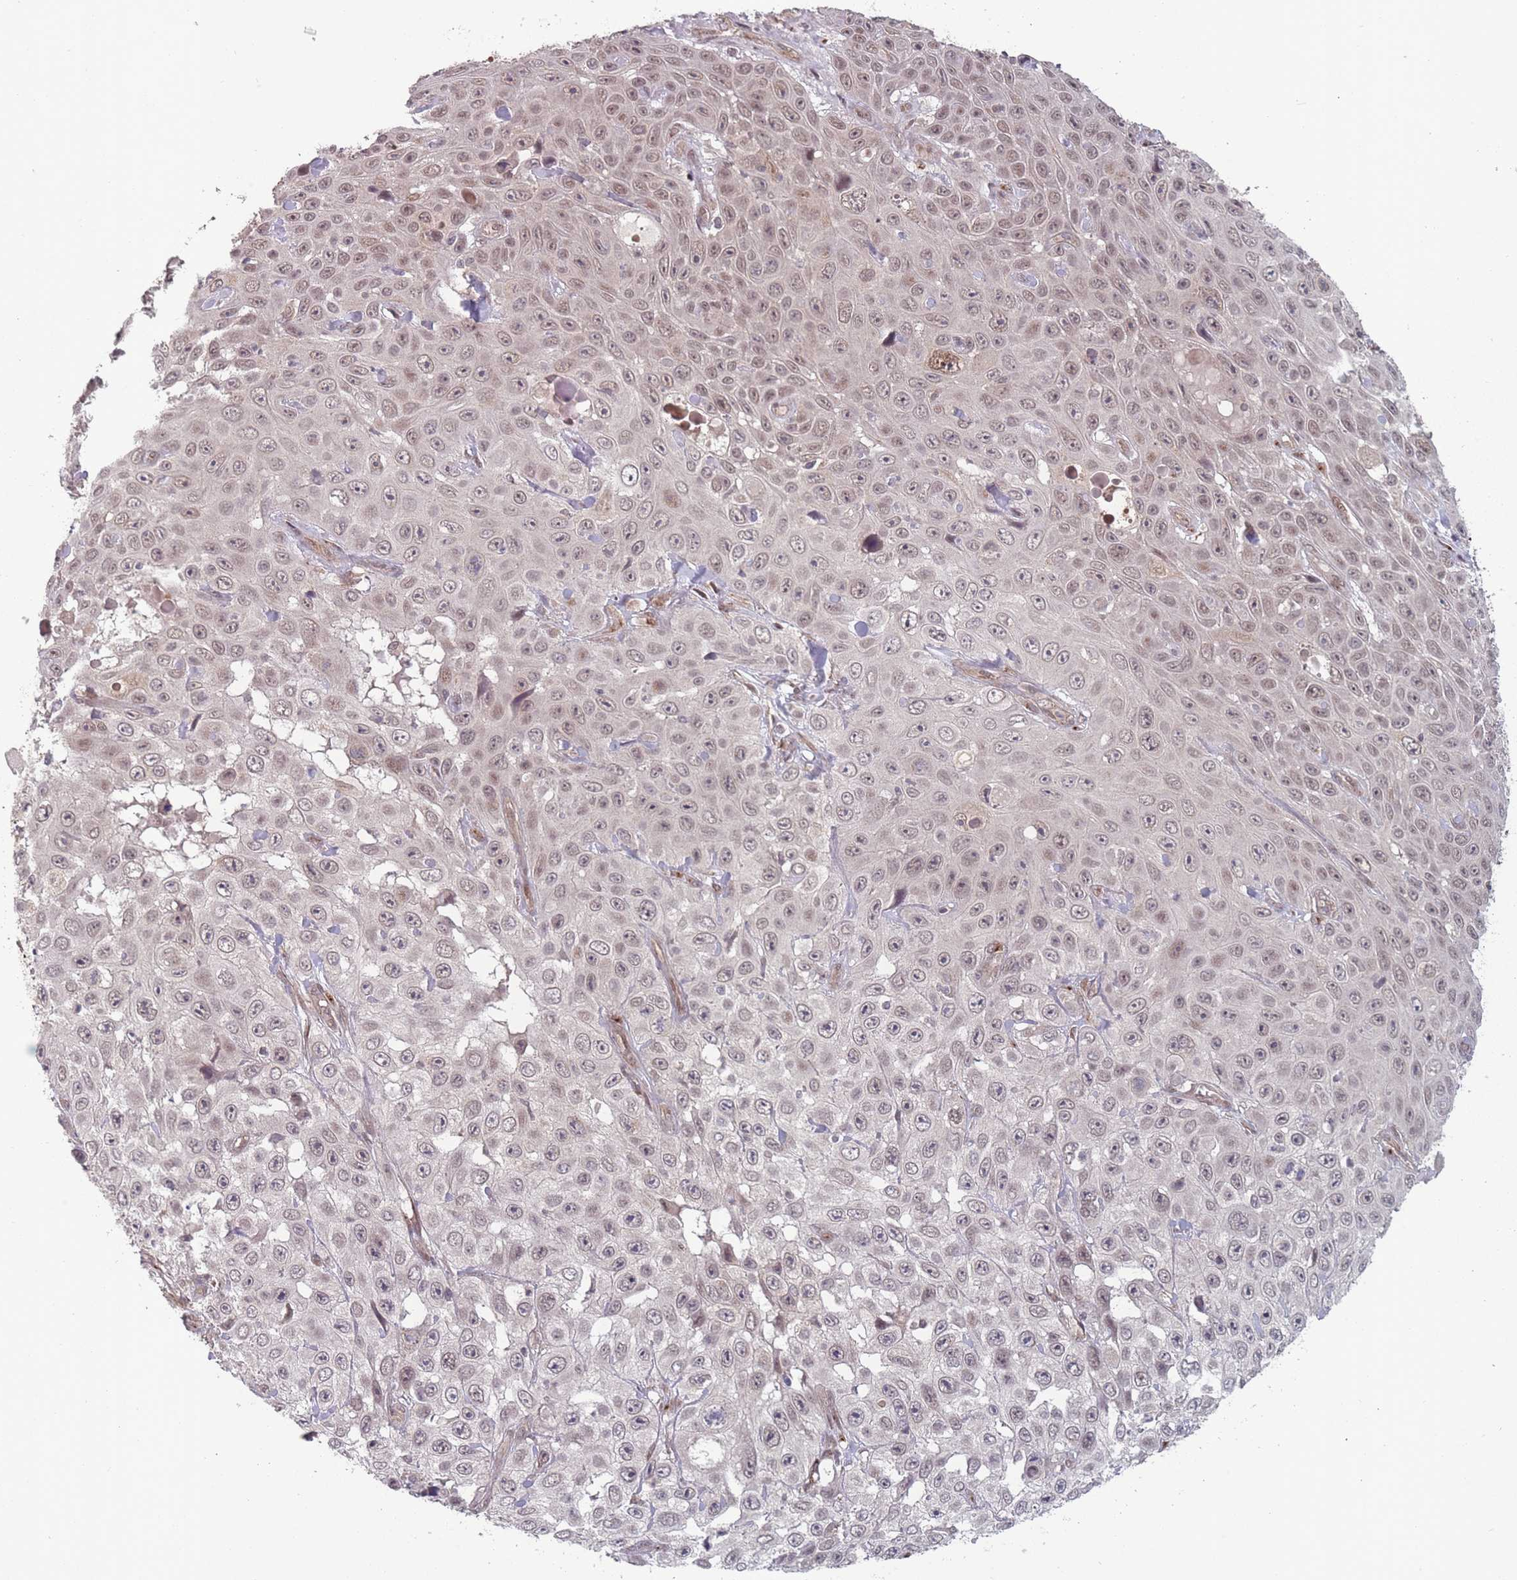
{"staining": {"intensity": "weak", "quantity": "25%-75%", "location": "nuclear"}, "tissue": "skin cancer", "cell_type": "Tumor cells", "image_type": "cancer", "snomed": [{"axis": "morphology", "description": "Squamous cell carcinoma, NOS"}, {"axis": "topography", "description": "Skin"}], "caption": "There is low levels of weak nuclear positivity in tumor cells of skin cancer (squamous cell carcinoma), as demonstrated by immunohistochemical staining (brown color).", "gene": "CNTRL", "patient": {"sex": "male", "age": 82}}